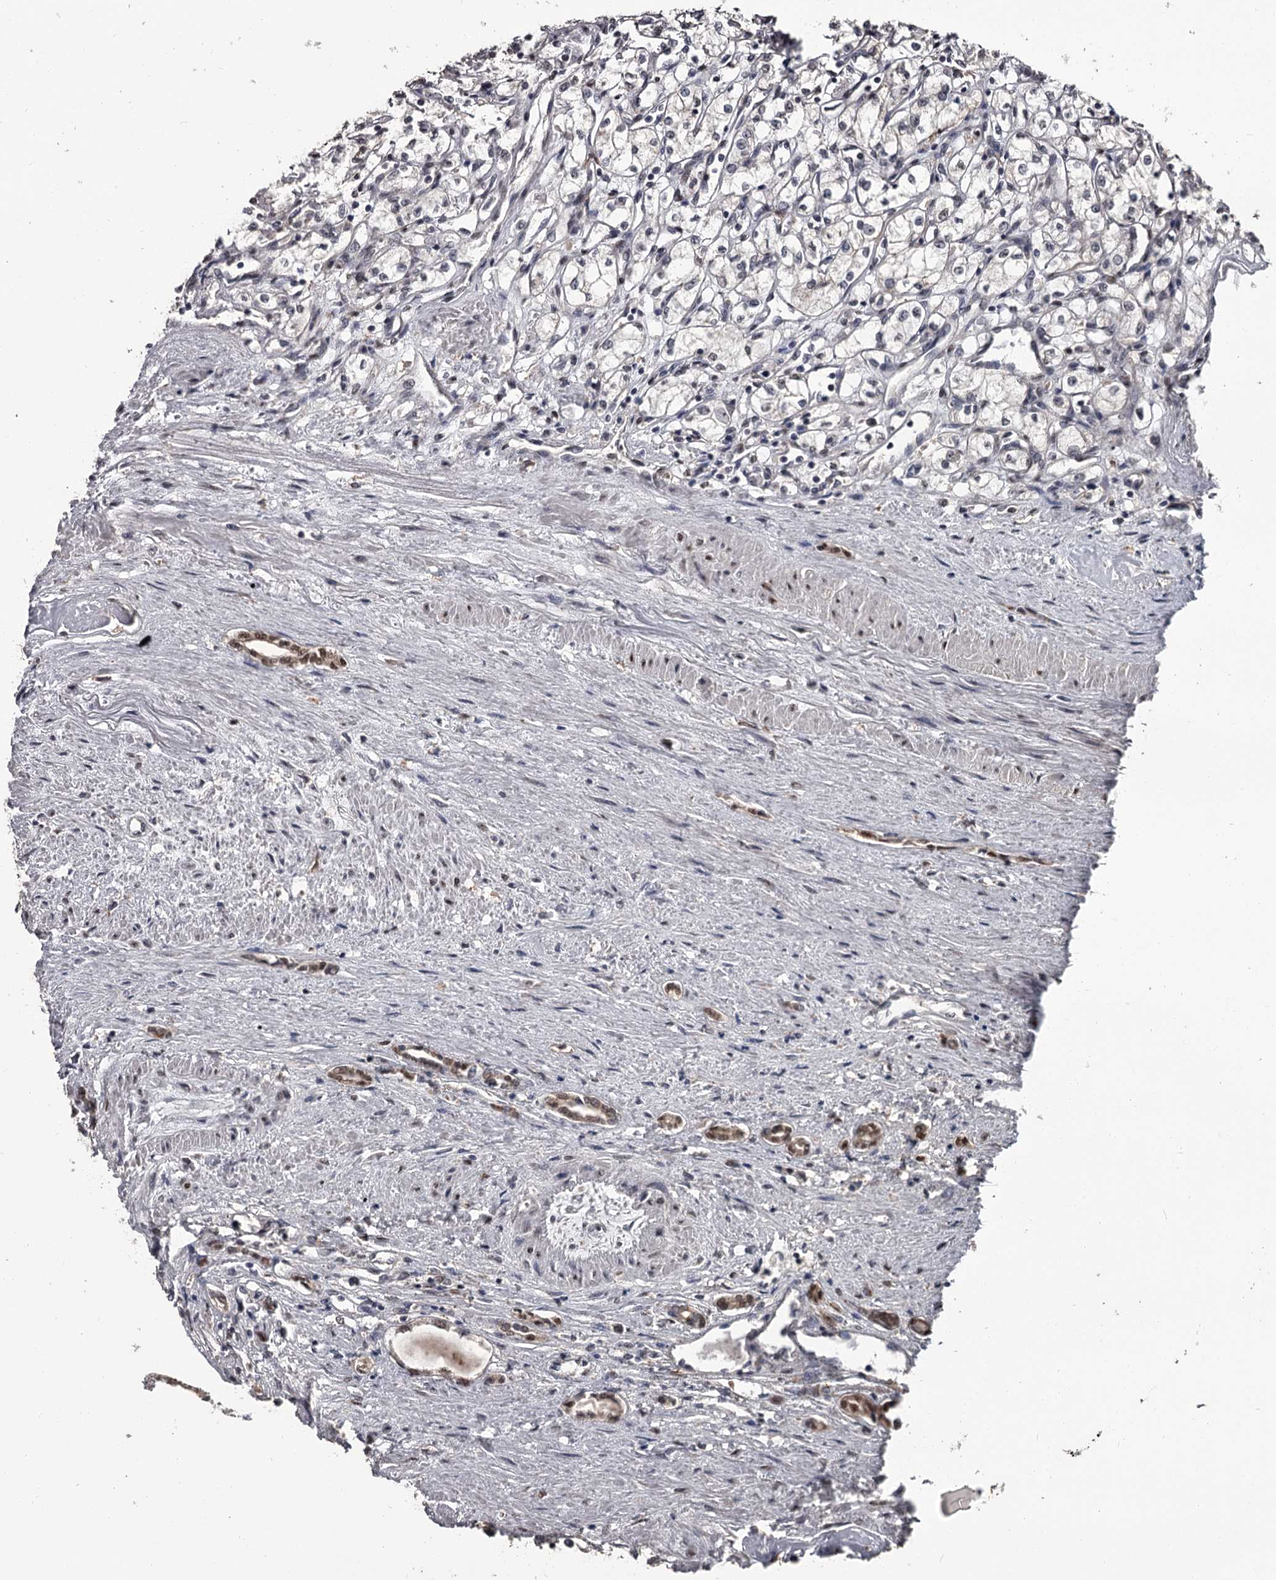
{"staining": {"intensity": "negative", "quantity": "none", "location": "none"}, "tissue": "renal cancer", "cell_type": "Tumor cells", "image_type": "cancer", "snomed": [{"axis": "morphology", "description": "Adenocarcinoma, NOS"}, {"axis": "topography", "description": "Kidney"}], "caption": "Immunohistochemistry image of human renal adenocarcinoma stained for a protein (brown), which shows no expression in tumor cells.", "gene": "PRPF40B", "patient": {"sex": "male", "age": 59}}